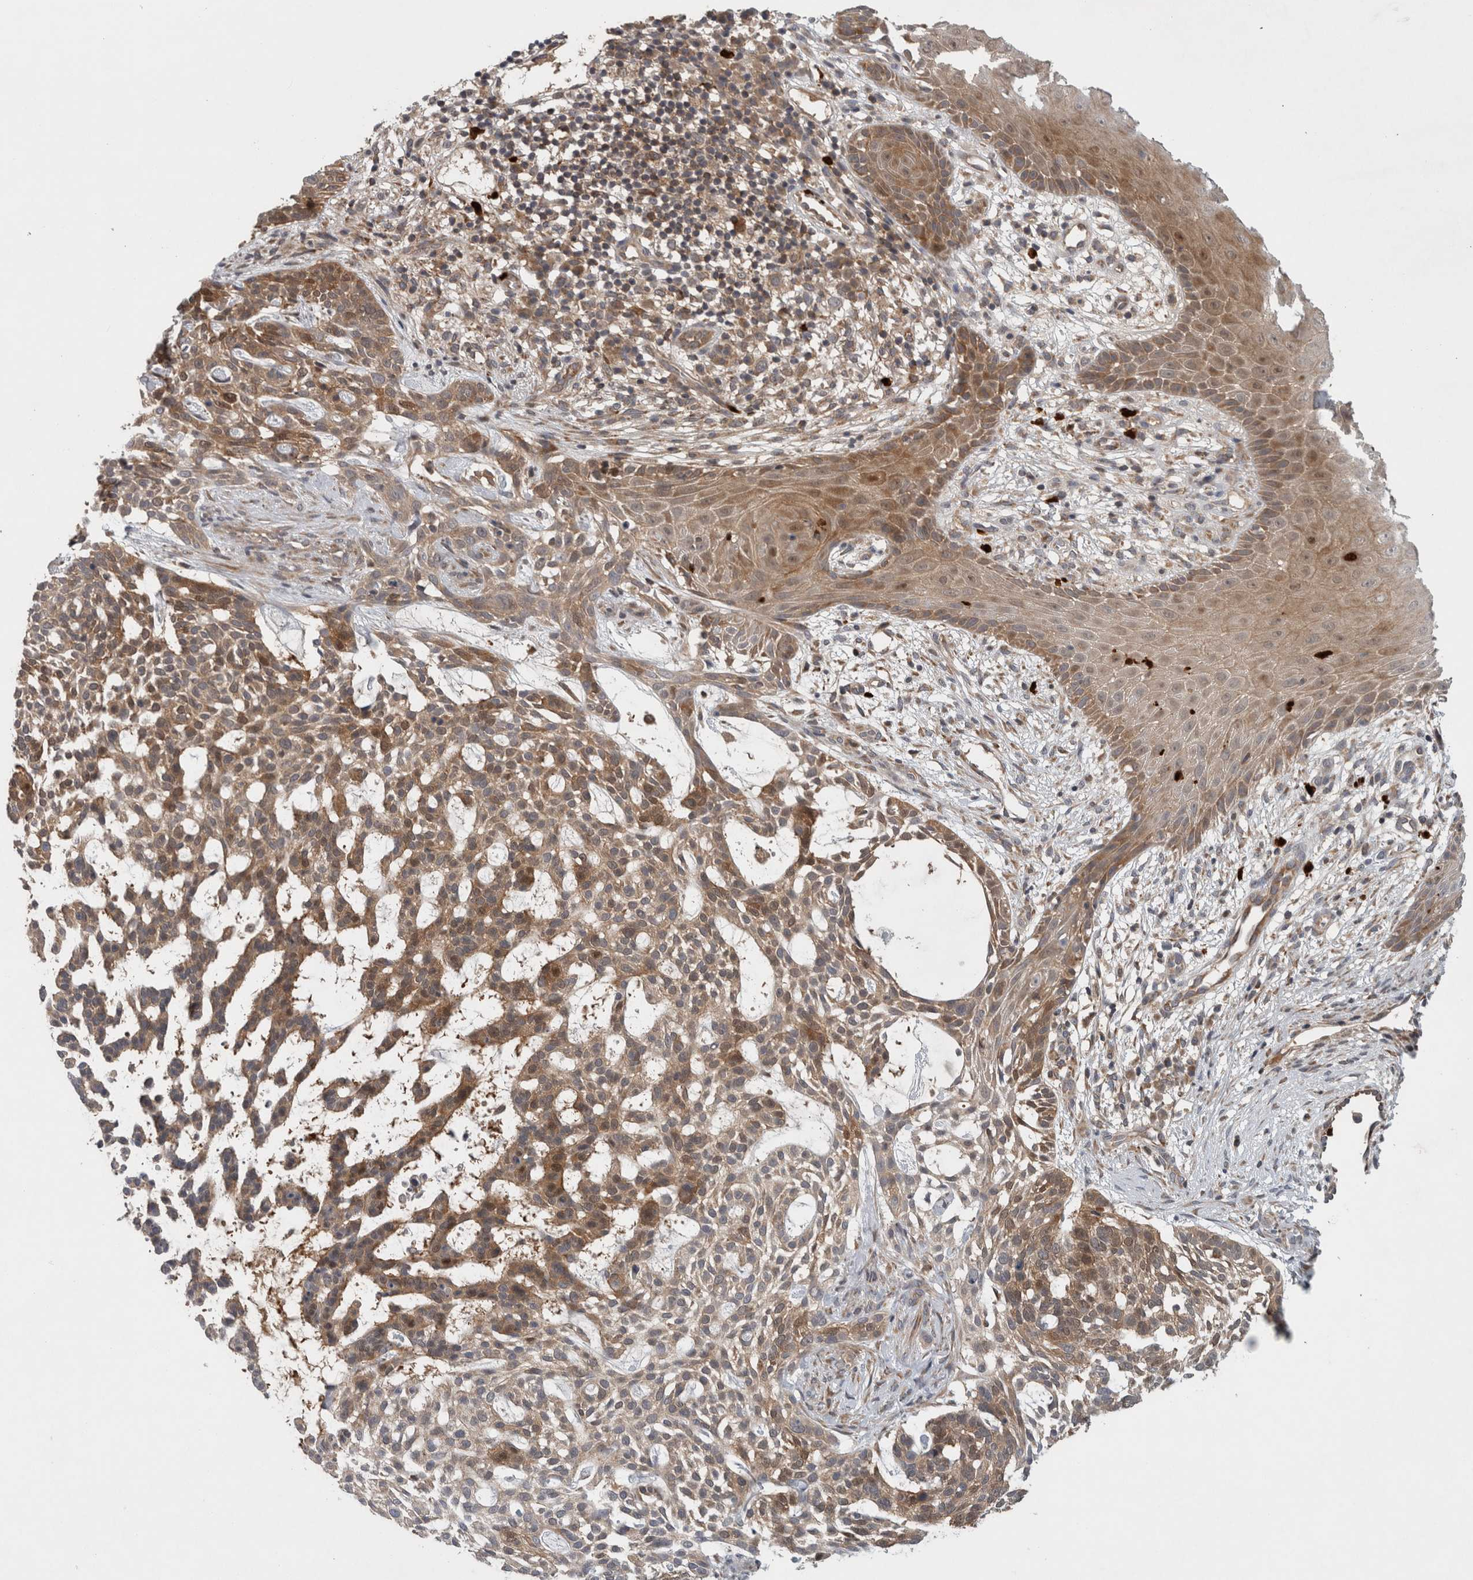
{"staining": {"intensity": "moderate", "quantity": "25%-75%", "location": "cytoplasmic/membranous"}, "tissue": "skin cancer", "cell_type": "Tumor cells", "image_type": "cancer", "snomed": [{"axis": "morphology", "description": "Basal cell carcinoma"}, {"axis": "topography", "description": "Skin"}], "caption": "Approximately 25%-75% of tumor cells in skin cancer show moderate cytoplasmic/membranous protein staining as visualized by brown immunohistochemical staining.", "gene": "PDCD2", "patient": {"sex": "female", "age": 64}}